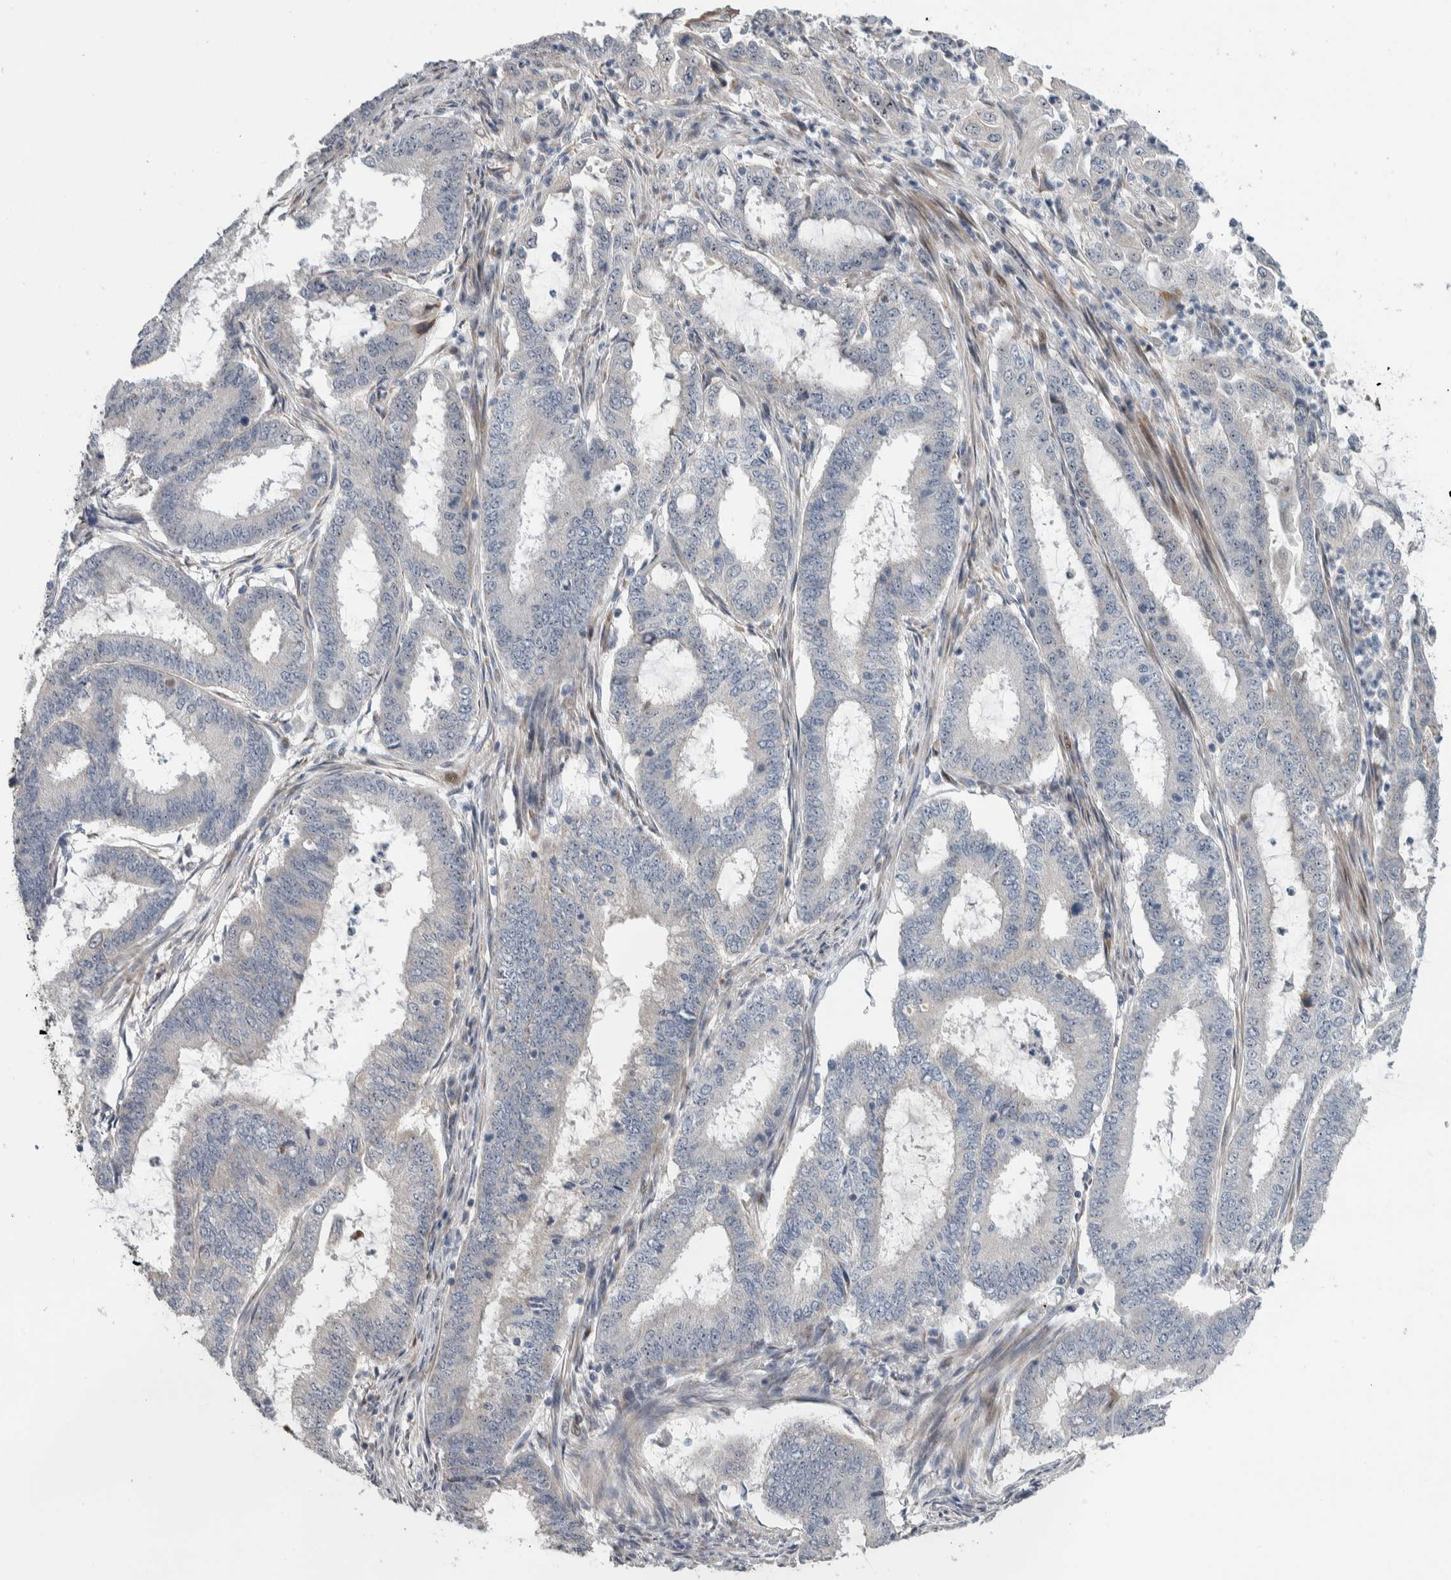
{"staining": {"intensity": "negative", "quantity": "none", "location": "none"}, "tissue": "endometrial cancer", "cell_type": "Tumor cells", "image_type": "cancer", "snomed": [{"axis": "morphology", "description": "Adenocarcinoma, NOS"}, {"axis": "topography", "description": "Endometrium"}], "caption": "Immunohistochemistry (IHC) of human endometrial adenocarcinoma demonstrates no expression in tumor cells.", "gene": "PRRG4", "patient": {"sex": "female", "age": 51}}